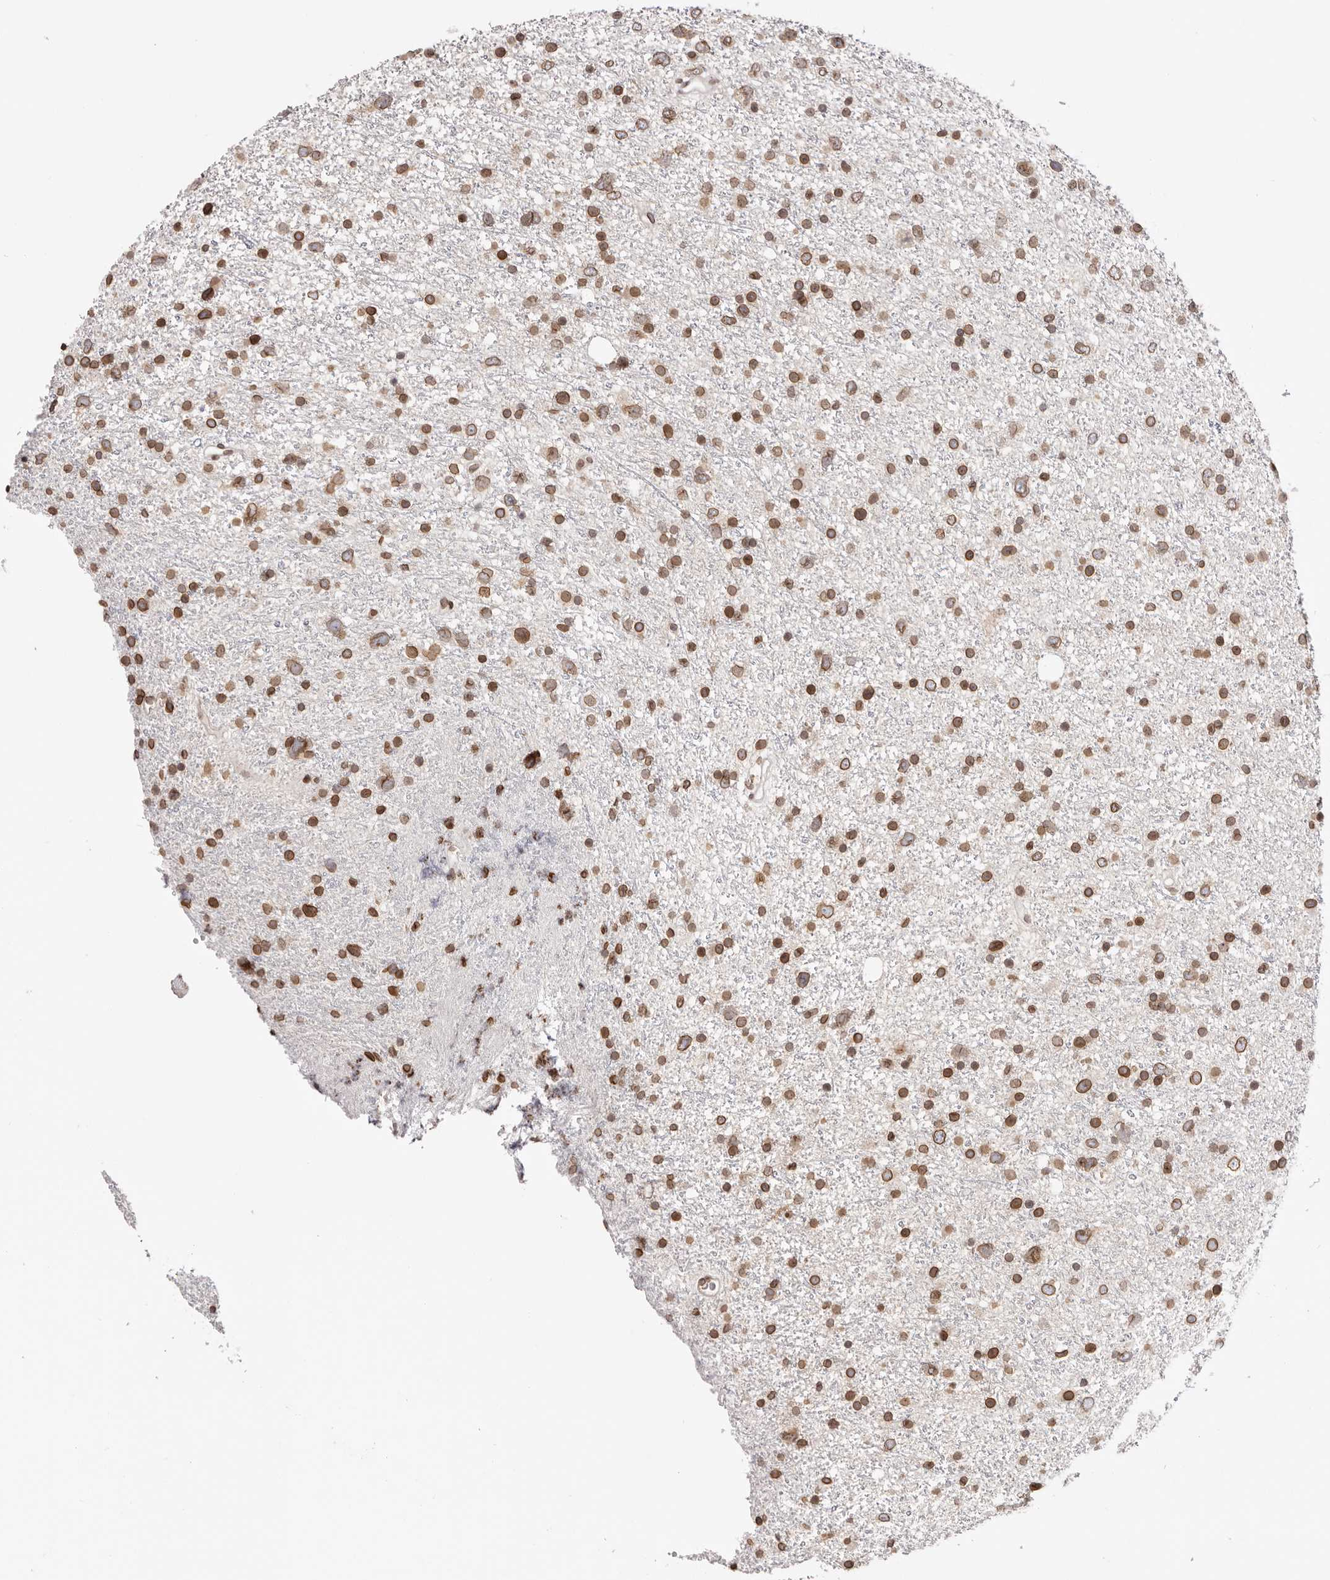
{"staining": {"intensity": "moderate", "quantity": ">75%", "location": "cytoplasmic/membranous,nuclear"}, "tissue": "glioma", "cell_type": "Tumor cells", "image_type": "cancer", "snomed": [{"axis": "morphology", "description": "Glioma, malignant, Low grade"}, {"axis": "topography", "description": "Cerebral cortex"}], "caption": "Human malignant low-grade glioma stained for a protein (brown) demonstrates moderate cytoplasmic/membranous and nuclear positive positivity in approximately >75% of tumor cells.", "gene": "NUP153", "patient": {"sex": "female", "age": 39}}